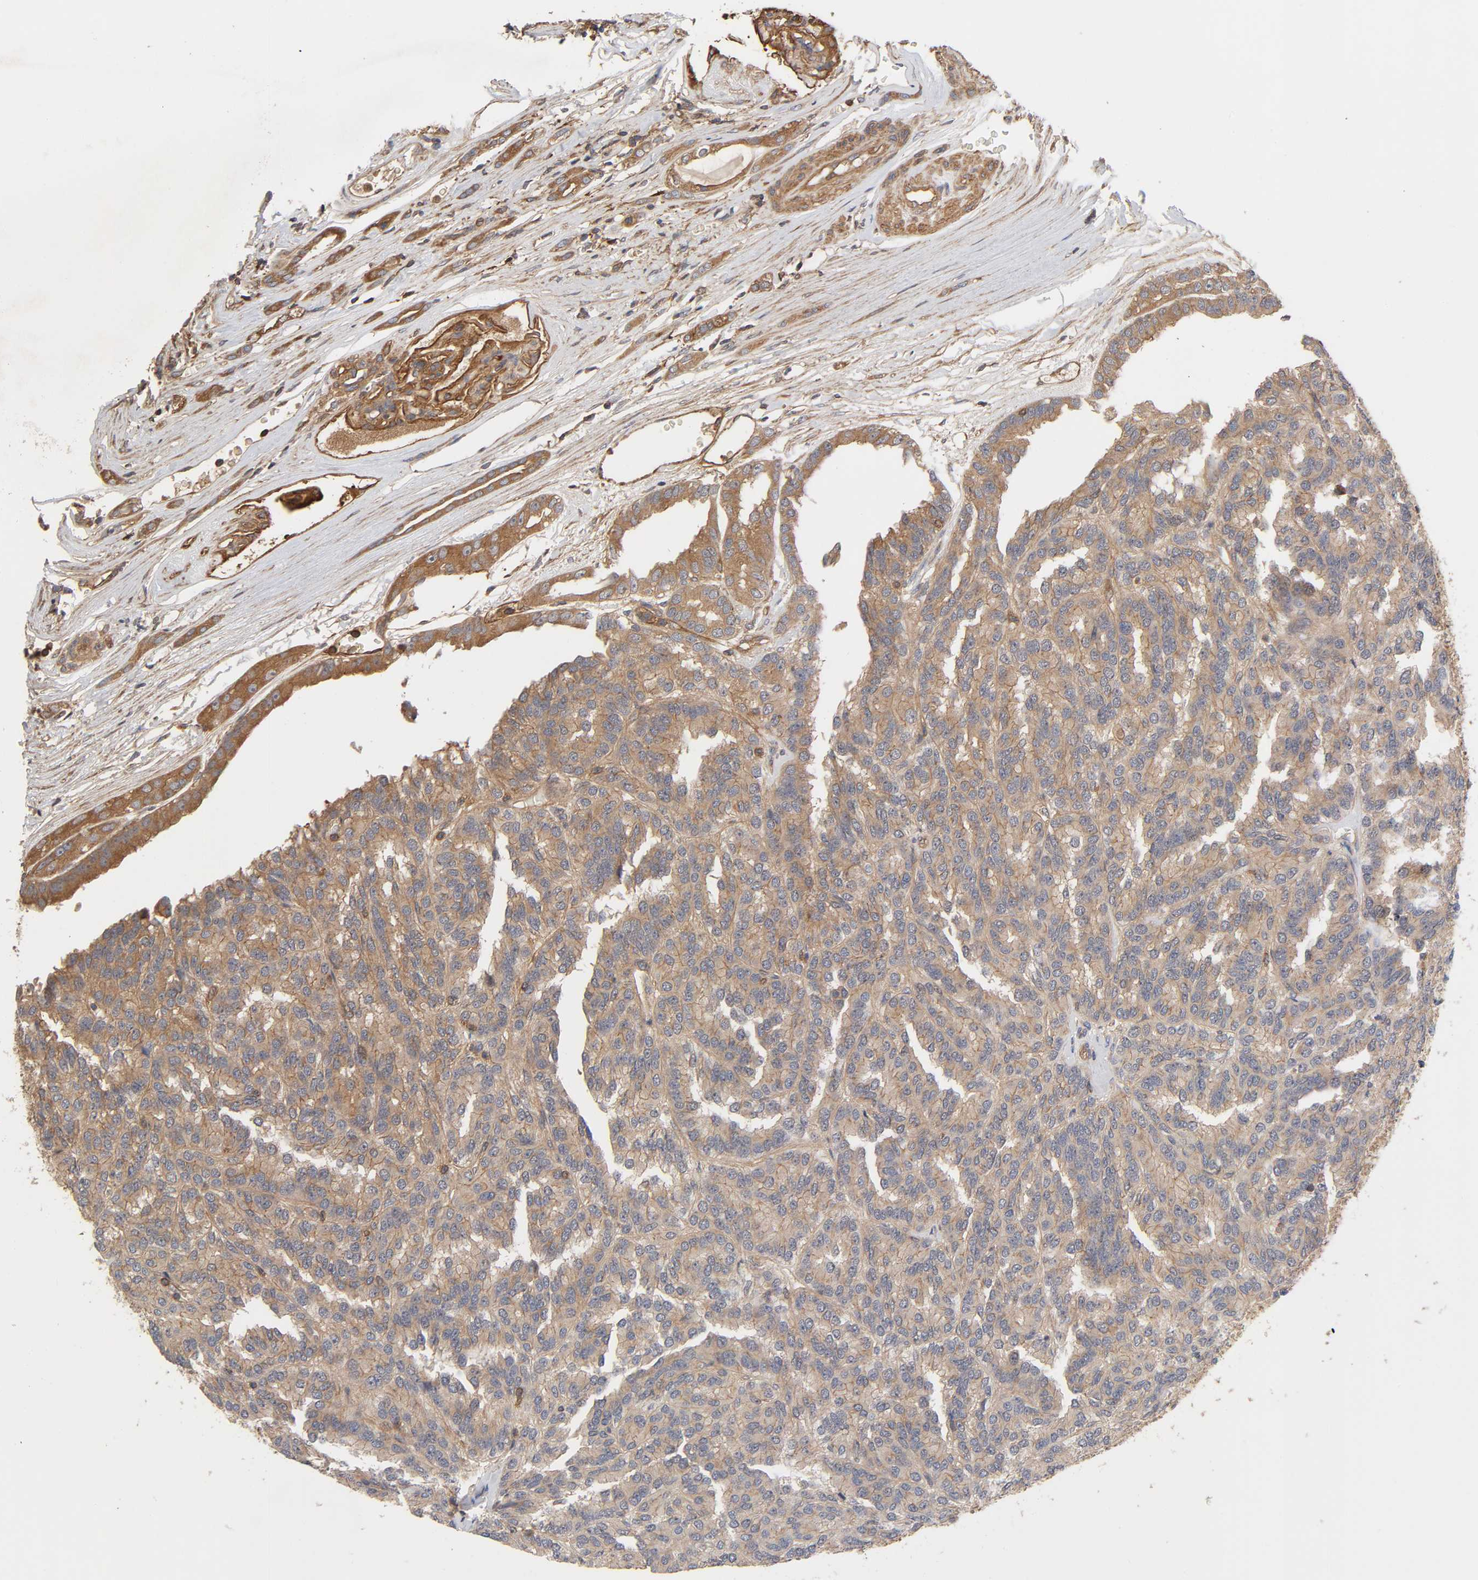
{"staining": {"intensity": "weak", "quantity": ">75%", "location": "cytoplasmic/membranous"}, "tissue": "renal cancer", "cell_type": "Tumor cells", "image_type": "cancer", "snomed": [{"axis": "morphology", "description": "Adenocarcinoma, NOS"}, {"axis": "topography", "description": "Kidney"}], "caption": "A brown stain labels weak cytoplasmic/membranous positivity of a protein in renal cancer tumor cells.", "gene": "LAMTOR2", "patient": {"sex": "male", "age": 46}}